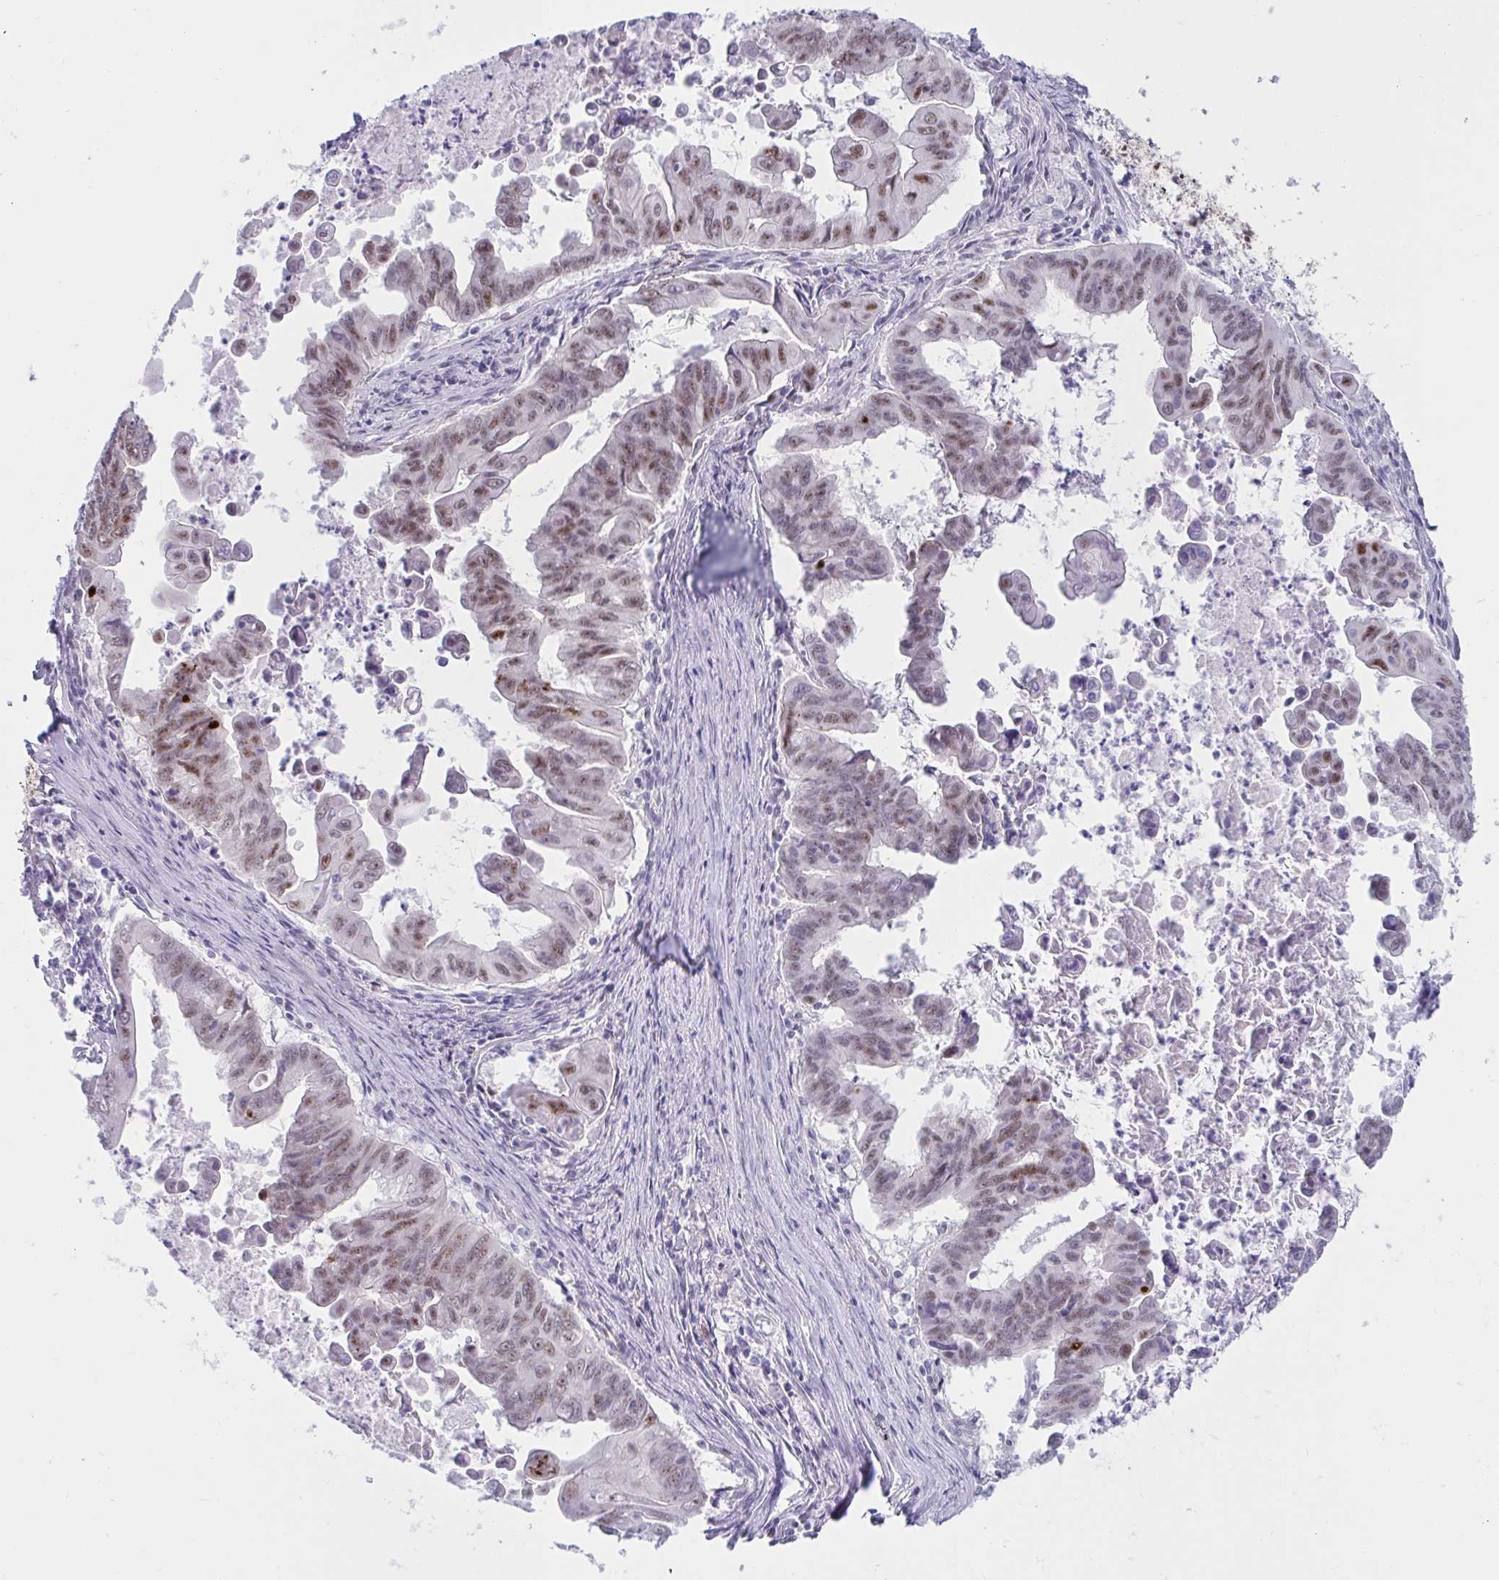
{"staining": {"intensity": "moderate", "quantity": "<25%", "location": "nuclear"}, "tissue": "stomach cancer", "cell_type": "Tumor cells", "image_type": "cancer", "snomed": [{"axis": "morphology", "description": "Adenocarcinoma, NOS"}, {"axis": "topography", "description": "Stomach, upper"}], "caption": "Protein expression analysis of adenocarcinoma (stomach) shows moderate nuclear positivity in approximately <25% of tumor cells.", "gene": "IKZF2", "patient": {"sex": "male", "age": 80}}